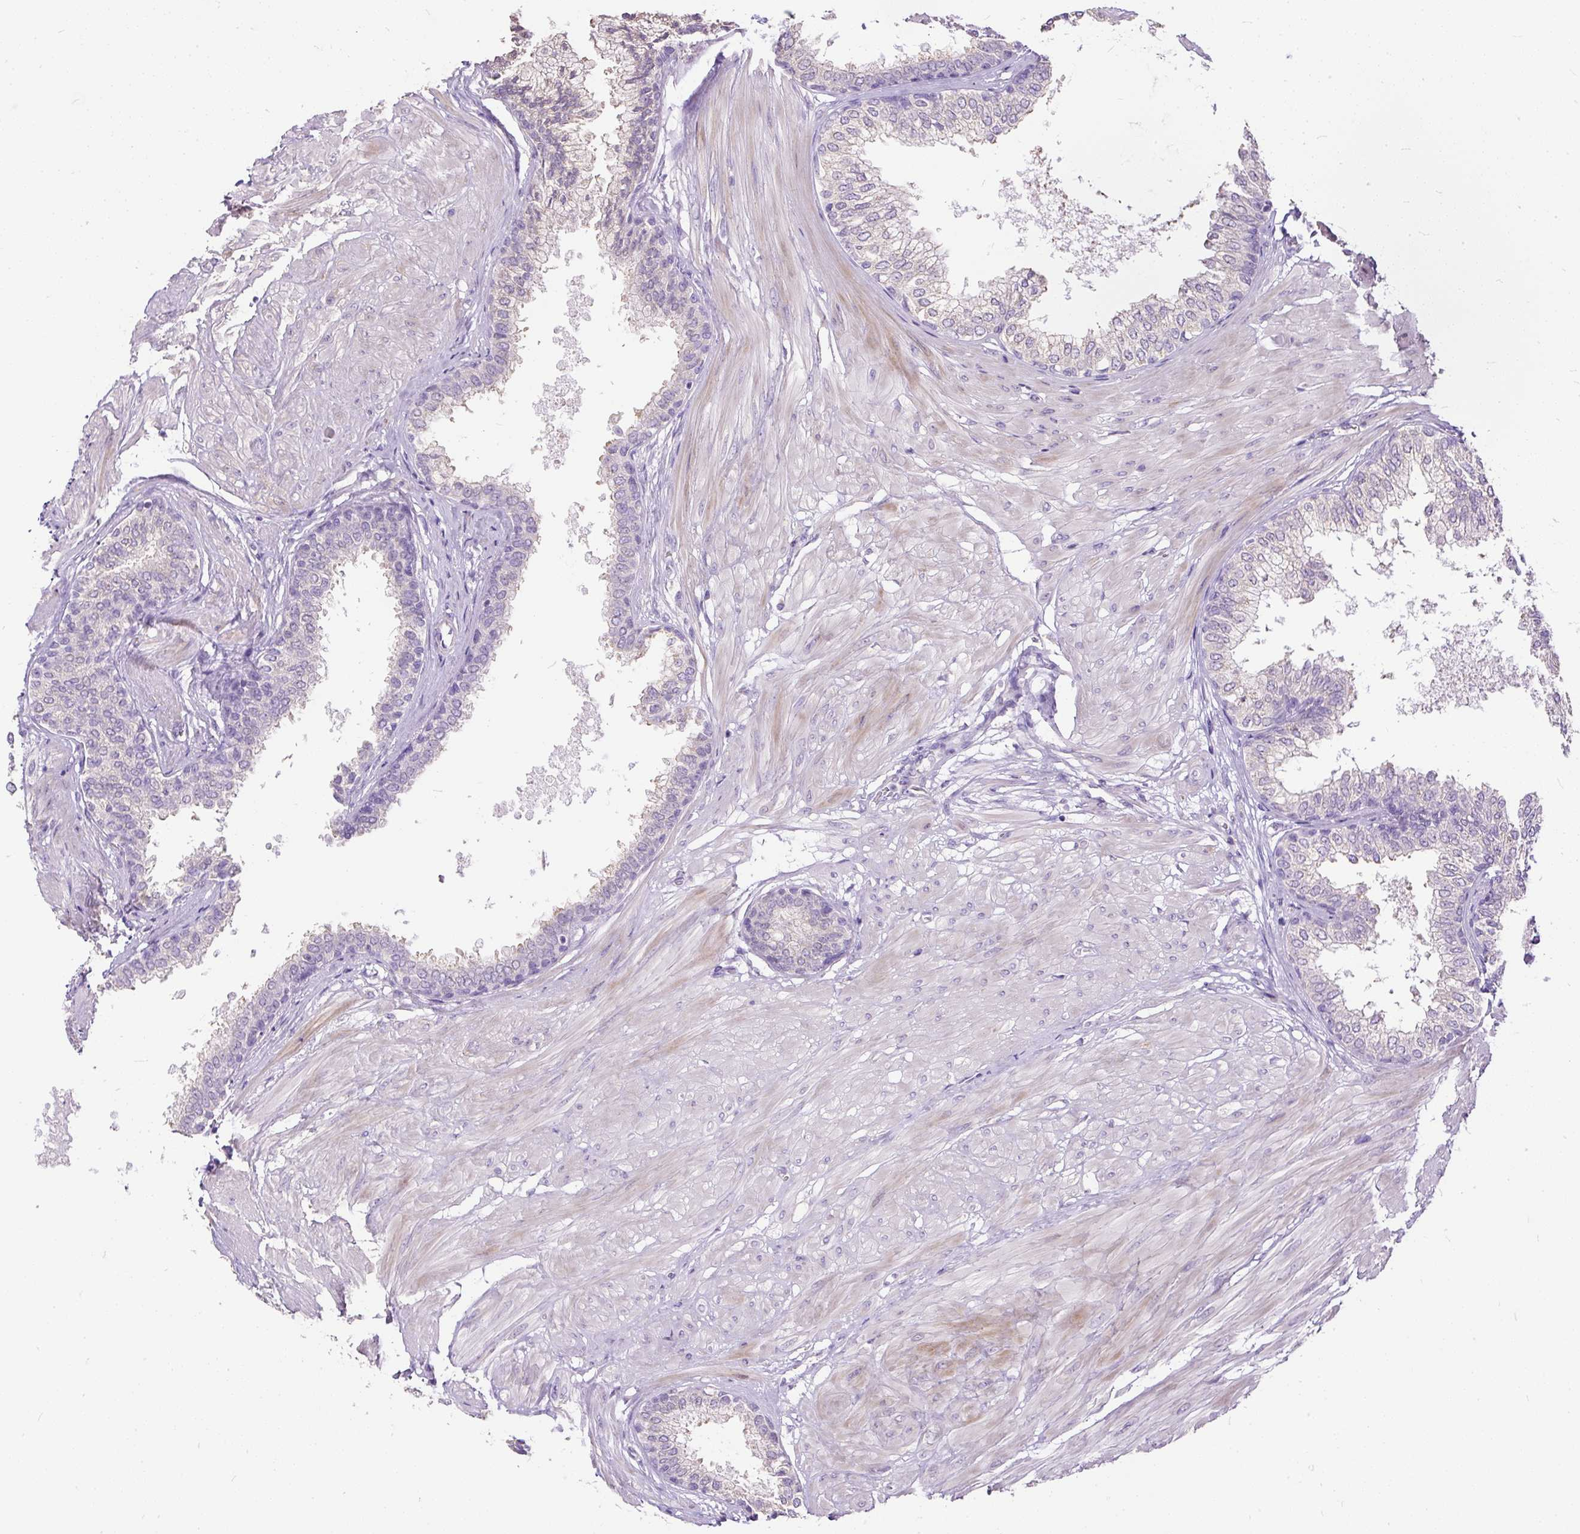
{"staining": {"intensity": "negative", "quantity": "none", "location": "none"}, "tissue": "prostate", "cell_type": "Glandular cells", "image_type": "normal", "snomed": [{"axis": "morphology", "description": "Normal tissue, NOS"}, {"axis": "topography", "description": "Prostate"}], "caption": "DAB (3,3'-diaminobenzidine) immunohistochemical staining of normal prostate displays no significant expression in glandular cells.", "gene": "GBX1", "patient": {"sex": "male", "age": 48}}